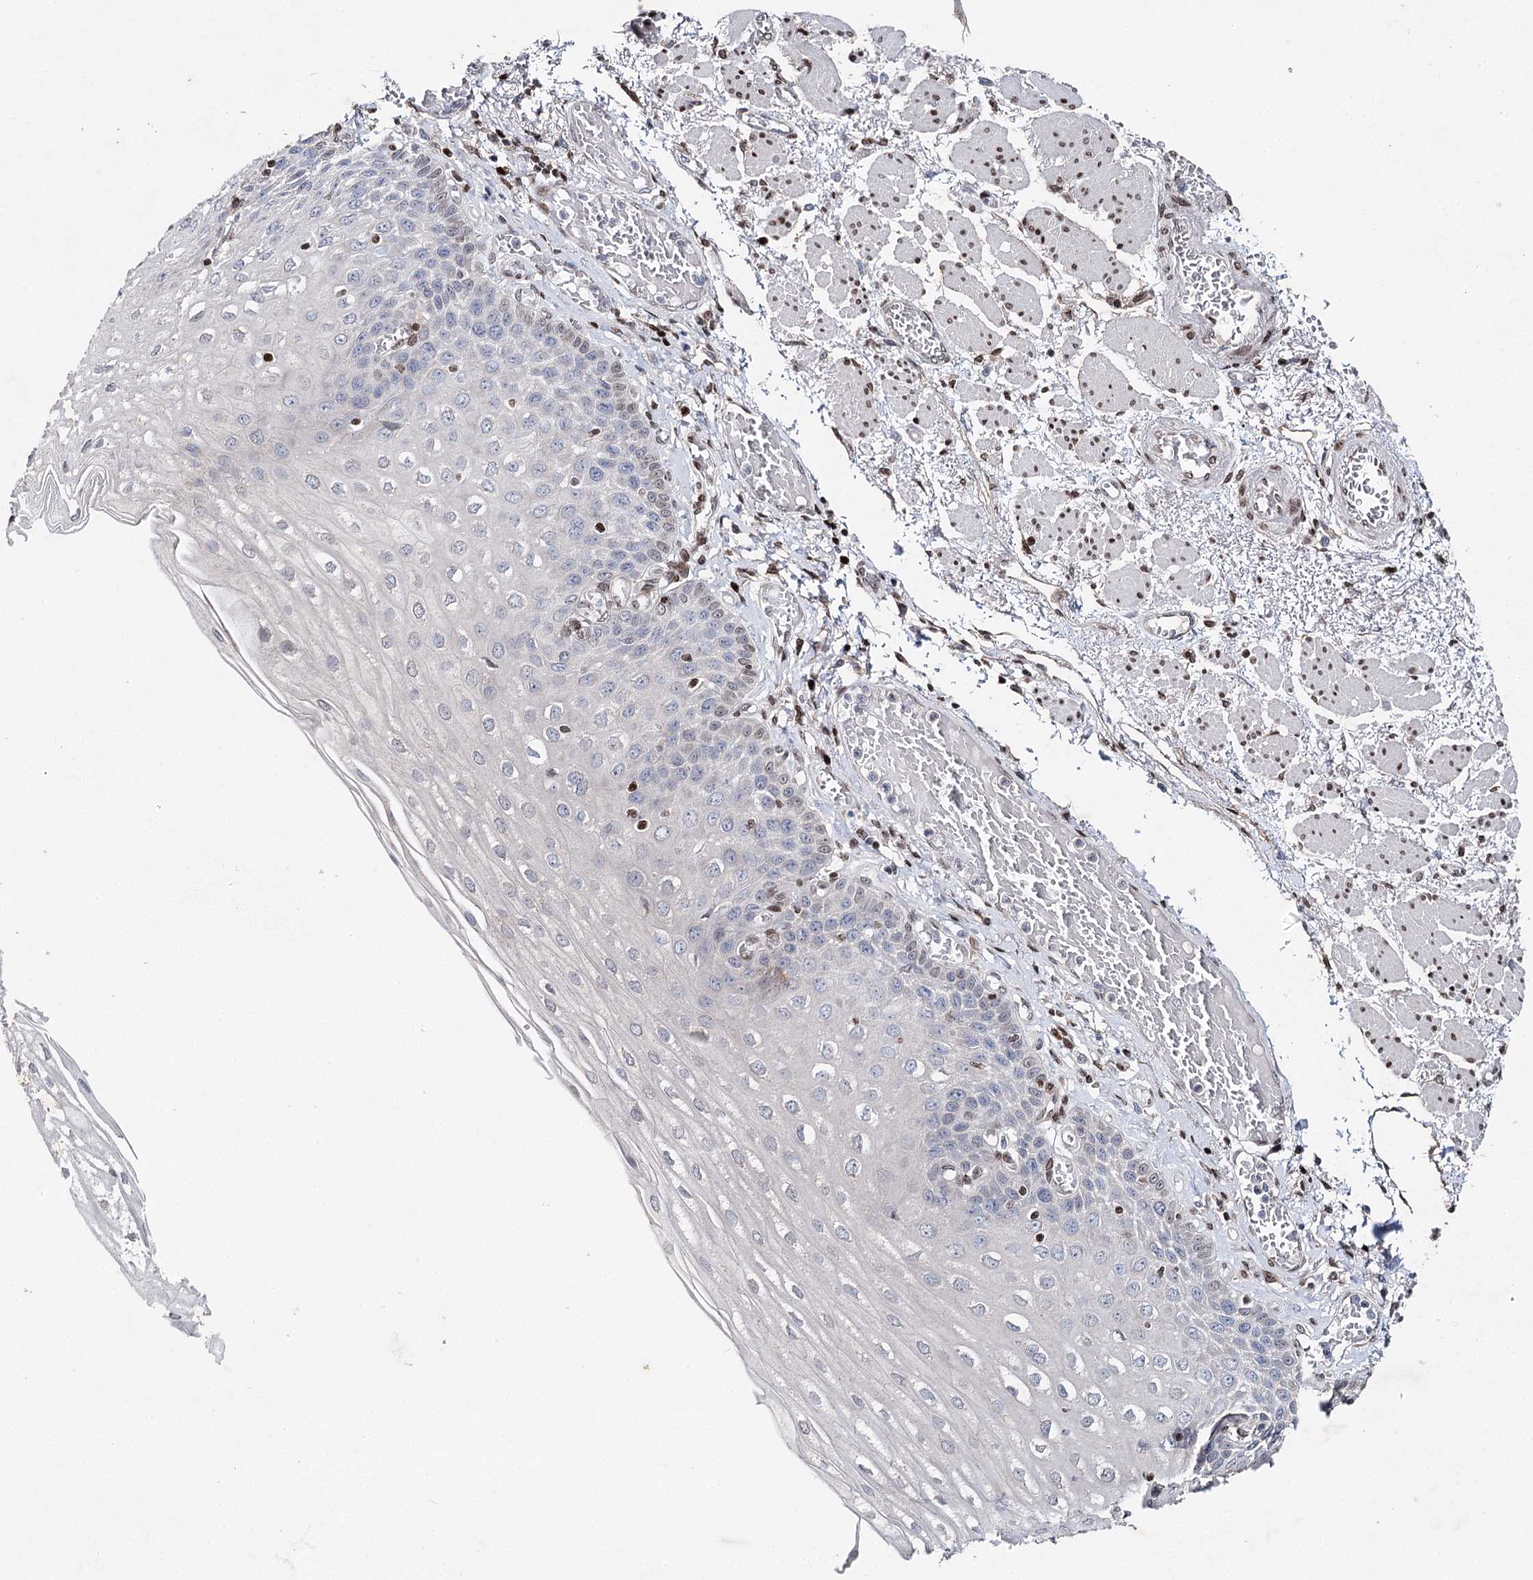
{"staining": {"intensity": "moderate", "quantity": "<25%", "location": "nuclear"}, "tissue": "esophagus", "cell_type": "Squamous epithelial cells", "image_type": "normal", "snomed": [{"axis": "morphology", "description": "Normal tissue, NOS"}, {"axis": "topography", "description": "Esophagus"}], "caption": "Protein staining of unremarkable esophagus demonstrates moderate nuclear positivity in about <25% of squamous epithelial cells.", "gene": "FRMD4A", "patient": {"sex": "male", "age": 81}}